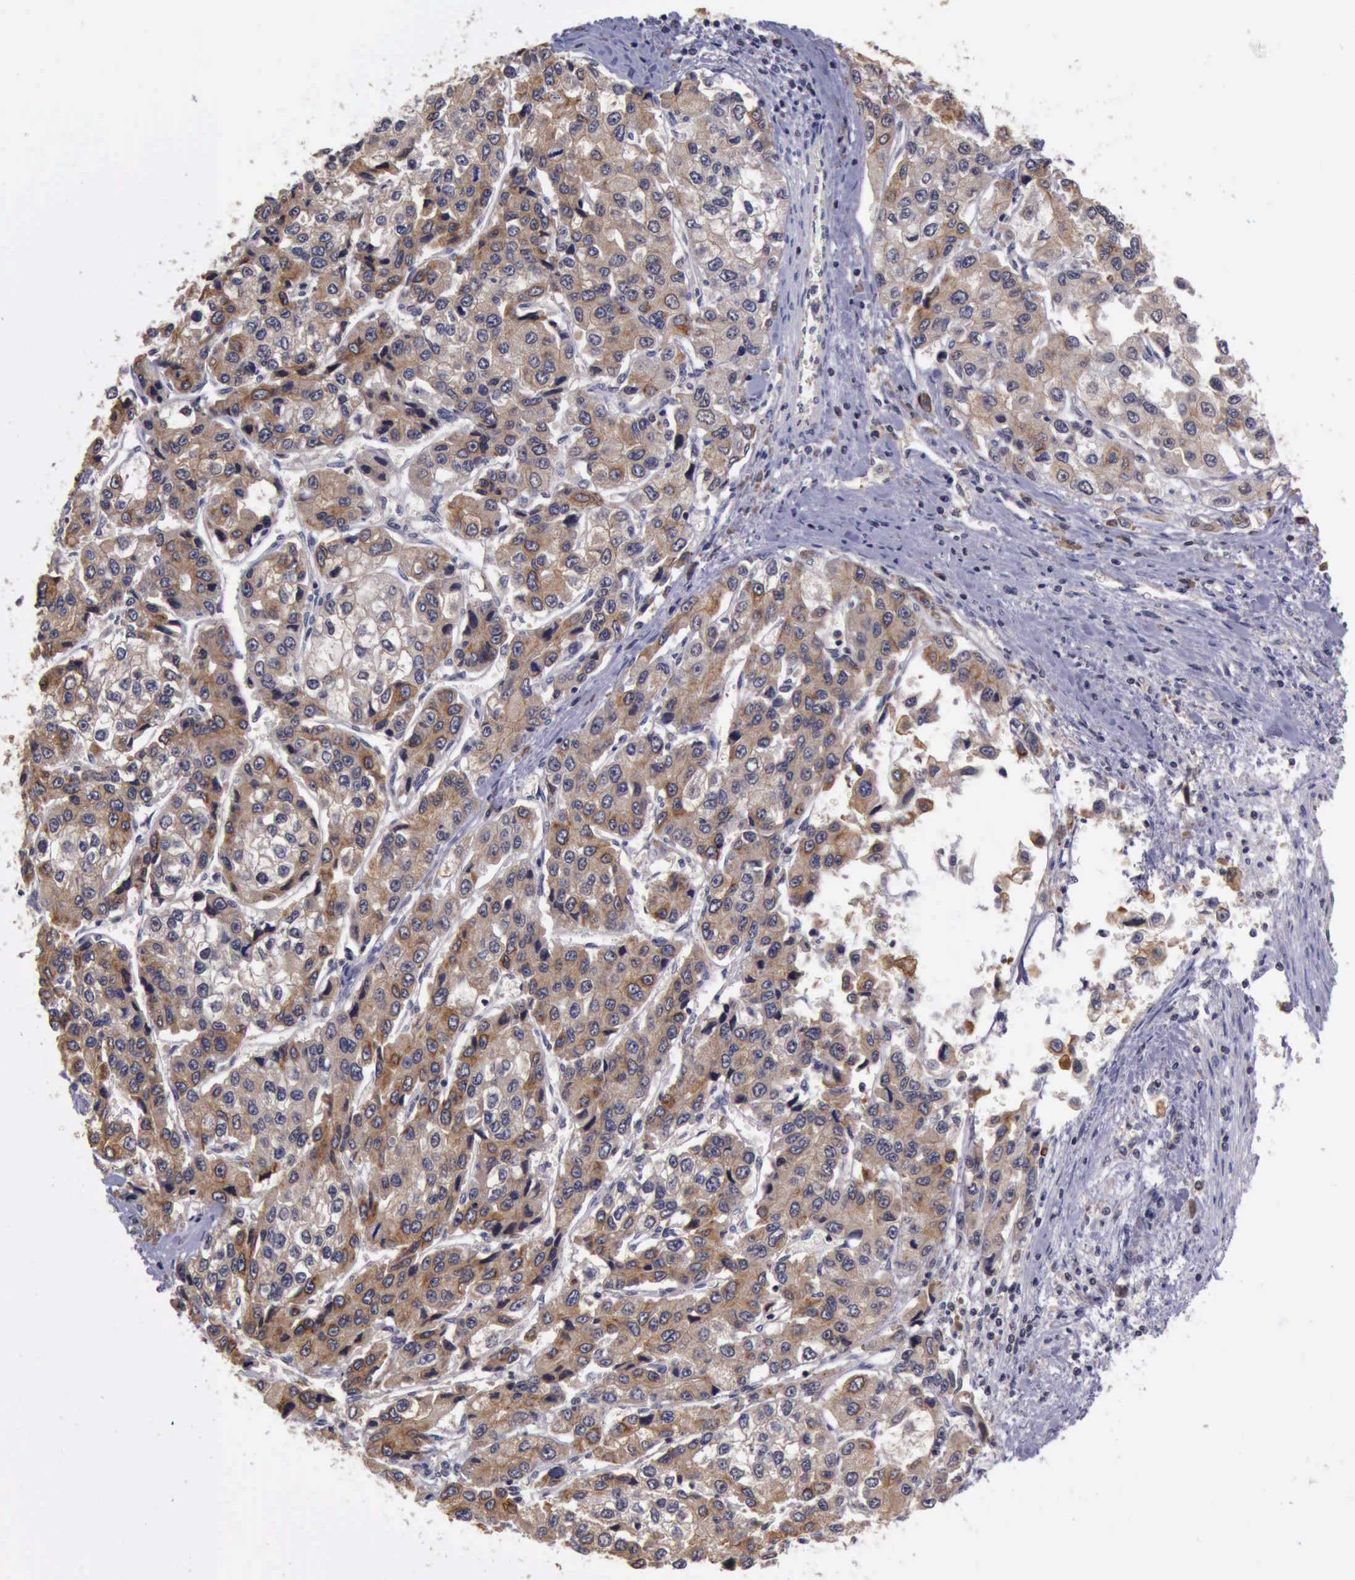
{"staining": {"intensity": "weak", "quantity": "25%-75%", "location": "cytoplasmic/membranous"}, "tissue": "liver cancer", "cell_type": "Tumor cells", "image_type": "cancer", "snomed": [{"axis": "morphology", "description": "Carcinoma, Hepatocellular, NOS"}, {"axis": "topography", "description": "Liver"}], "caption": "Protein expression by immunohistochemistry shows weak cytoplasmic/membranous expression in about 25%-75% of tumor cells in liver cancer (hepatocellular carcinoma).", "gene": "RAB39B", "patient": {"sex": "female", "age": 66}}